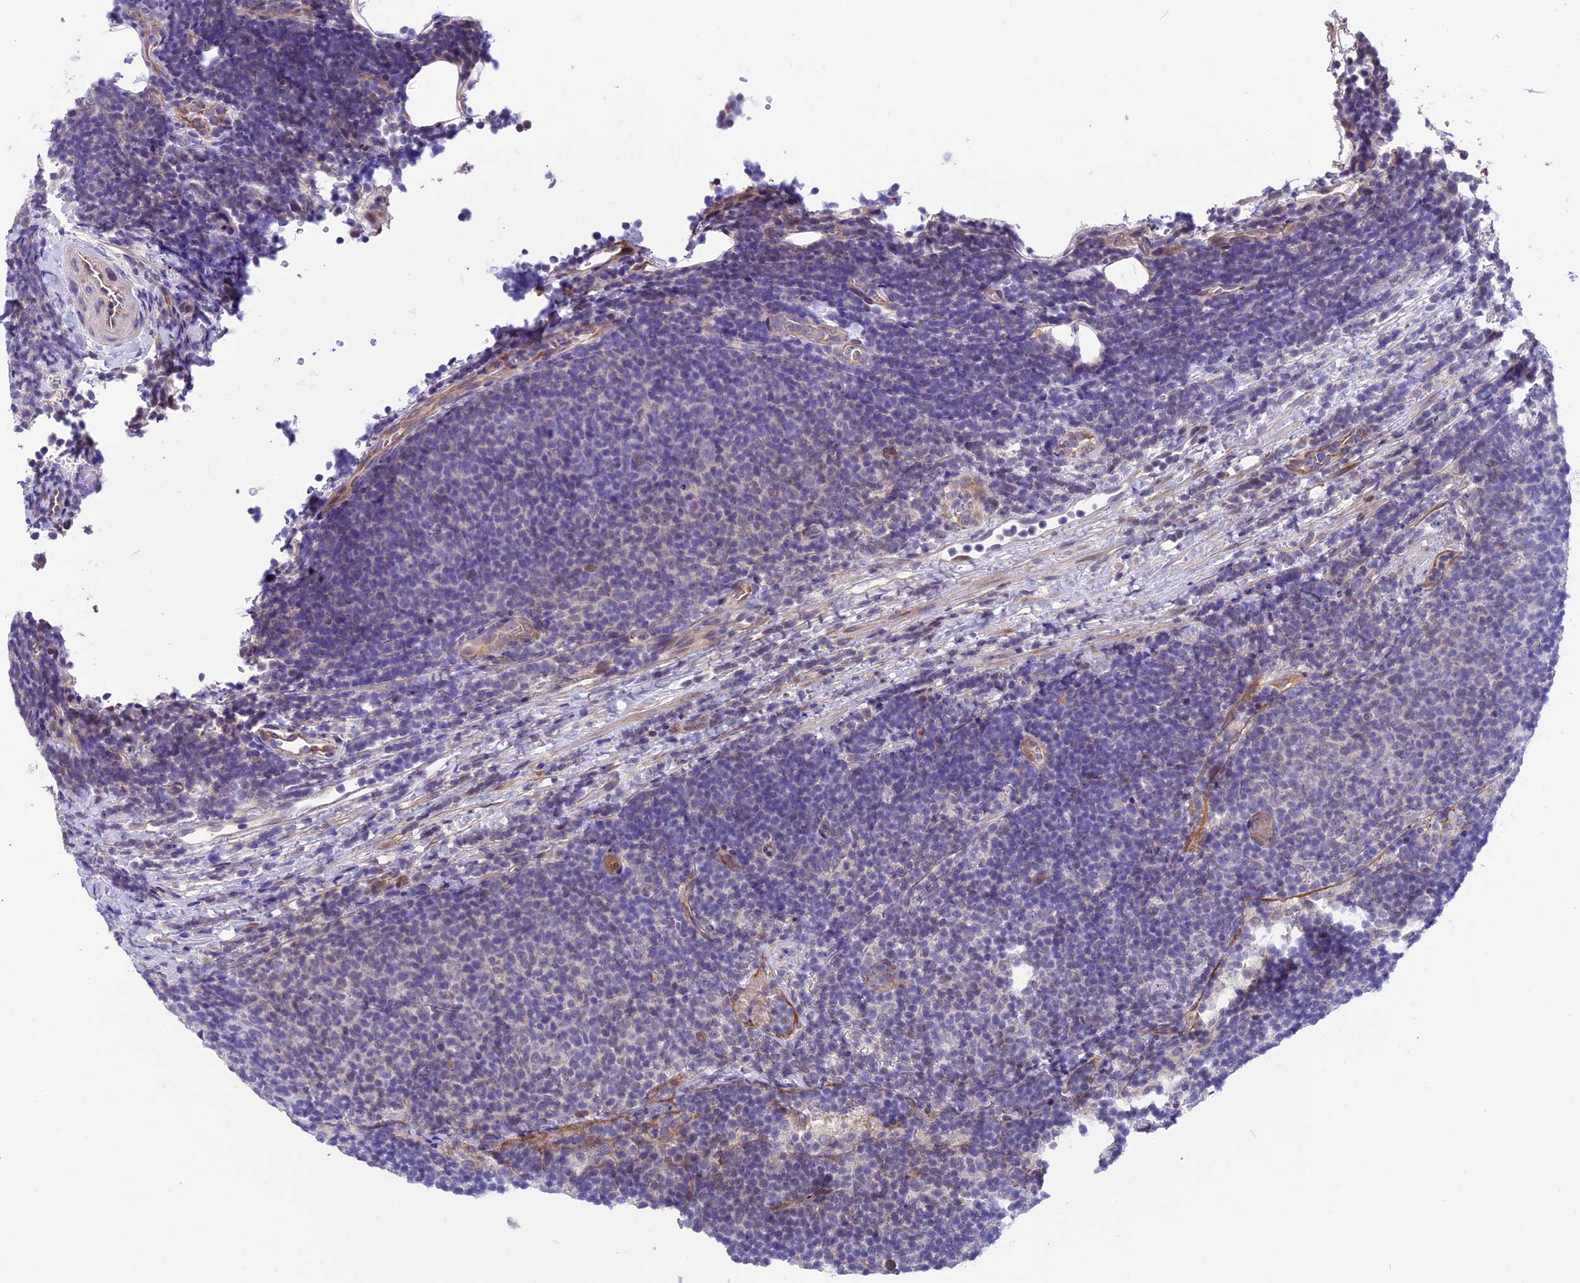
{"staining": {"intensity": "negative", "quantity": "none", "location": "none"}, "tissue": "lymphoma", "cell_type": "Tumor cells", "image_type": "cancer", "snomed": [{"axis": "morphology", "description": "Malignant lymphoma, non-Hodgkin's type, Low grade"}, {"axis": "topography", "description": "Lymph node"}], "caption": "This is a photomicrograph of immunohistochemistry (IHC) staining of lymphoma, which shows no expression in tumor cells. (DAB immunohistochemistry with hematoxylin counter stain).", "gene": "TMEM171", "patient": {"sex": "male", "age": 66}}